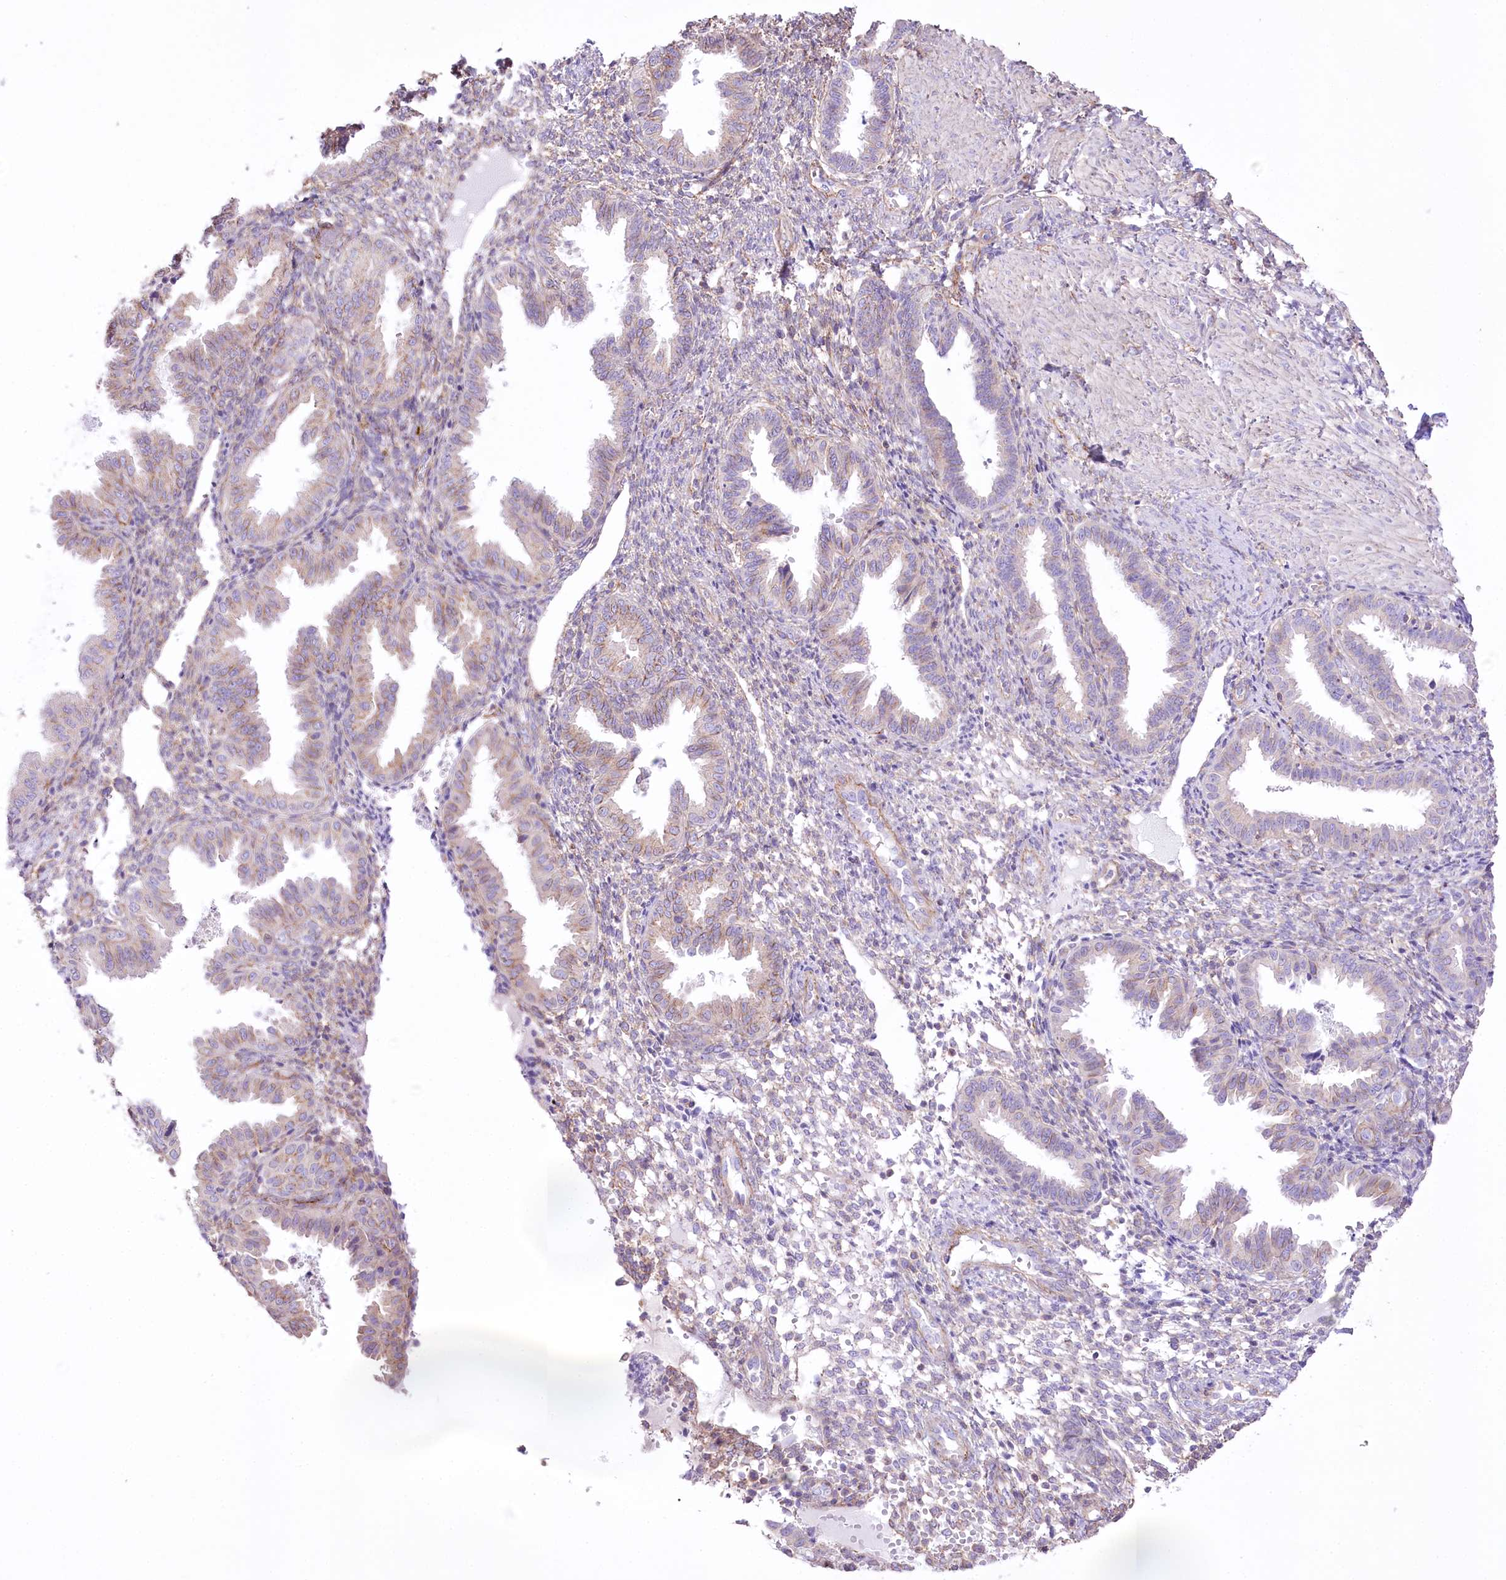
{"staining": {"intensity": "moderate", "quantity": "<25%", "location": "cytoplasmic/membranous"}, "tissue": "endometrium", "cell_type": "Cells in endometrial stroma", "image_type": "normal", "snomed": [{"axis": "morphology", "description": "Normal tissue, NOS"}, {"axis": "topography", "description": "Endometrium"}], "caption": "Immunohistochemistry of normal human endometrium exhibits low levels of moderate cytoplasmic/membranous staining in approximately <25% of cells in endometrial stroma. (Stains: DAB (3,3'-diaminobenzidine) in brown, nuclei in blue, Microscopy: brightfield microscopy at high magnification).", "gene": "FAM216A", "patient": {"sex": "female", "age": 33}}